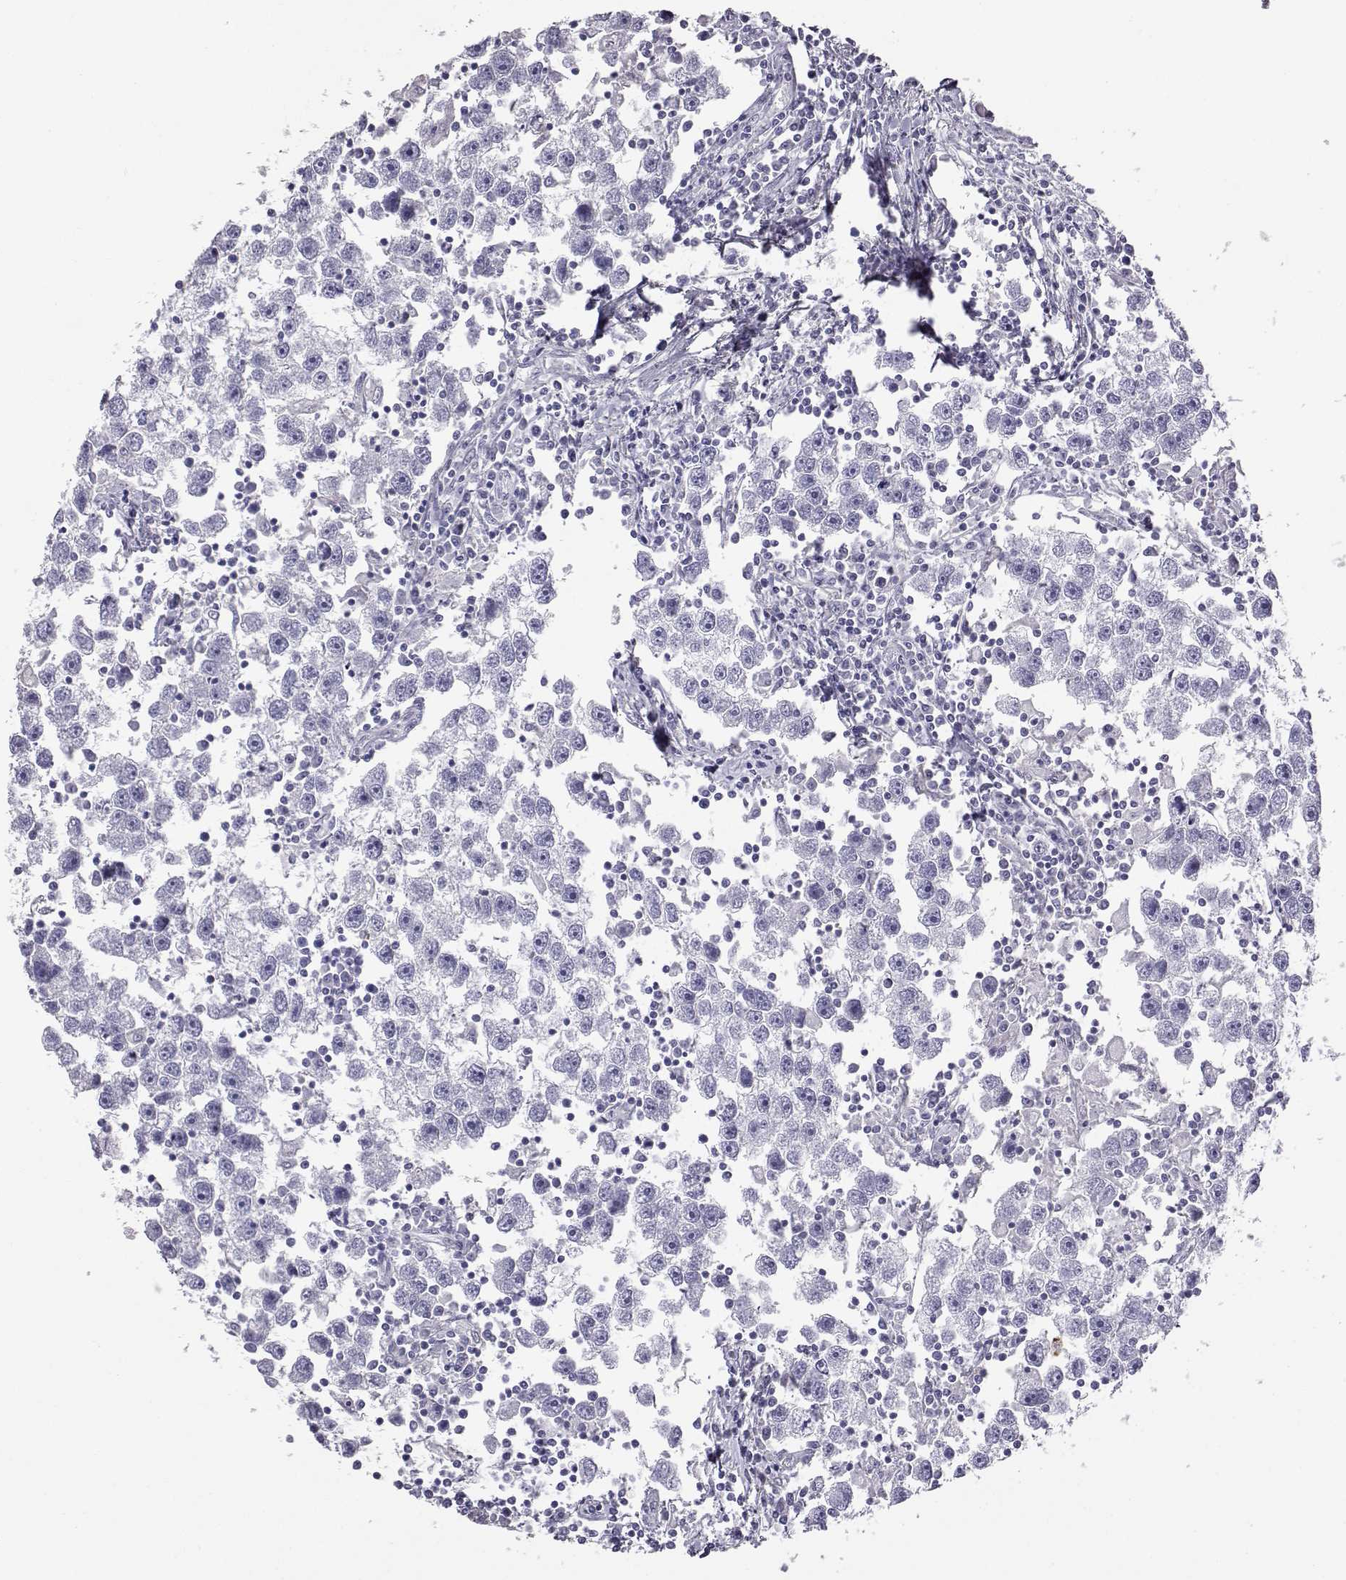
{"staining": {"intensity": "negative", "quantity": "none", "location": "none"}, "tissue": "testis cancer", "cell_type": "Tumor cells", "image_type": "cancer", "snomed": [{"axis": "morphology", "description": "Seminoma, NOS"}, {"axis": "topography", "description": "Testis"}], "caption": "High power microscopy image of an immunohistochemistry (IHC) photomicrograph of testis cancer (seminoma), revealing no significant staining in tumor cells. (Stains: DAB (3,3'-diaminobenzidine) immunohistochemistry (IHC) with hematoxylin counter stain, Microscopy: brightfield microscopy at high magnification).", "gene": "AKR1B1", "patient": {"sex": "male", "age": 30}}